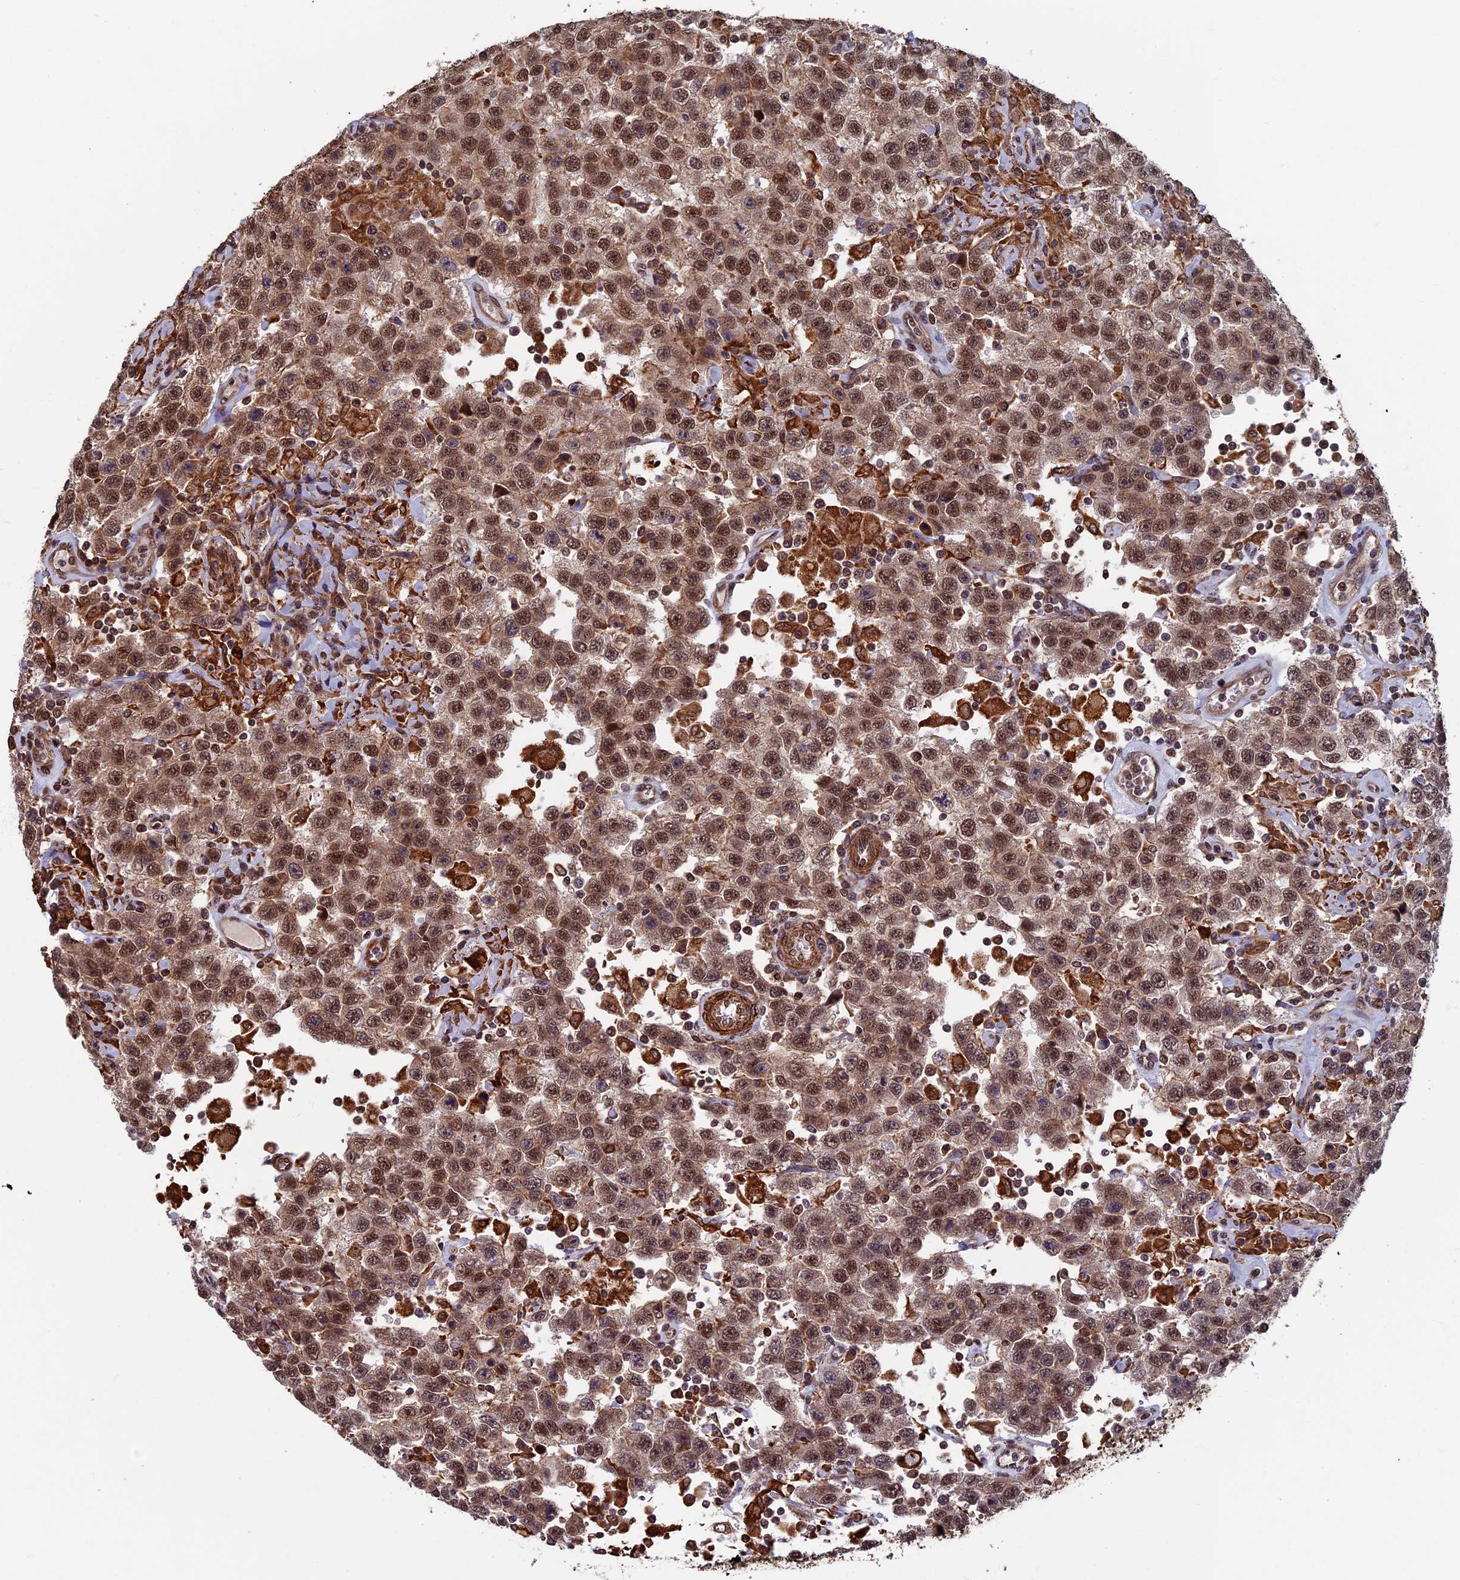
{"staining": {"intensity": "moderate", "quantity": ">75%", "location": "nuclear"}, "tissue": "testis cancer", "cell_type": "Tumor cells", "image_type": "cancer", "snomed": [{"axis": "morphology", "description": "Seminoma, NOS"}, {"axis": "topography", "description": "Testis"}], "caption": "The photomicrograph reveals a brown stain indicating the presence of a protein in the nuclear of tumor cells in testis cancer (seminoma). (IHC, brightfield microscopy, high magnification).", "gene": "CTDP1", "patient": {"sex": "male", "age": 41}}